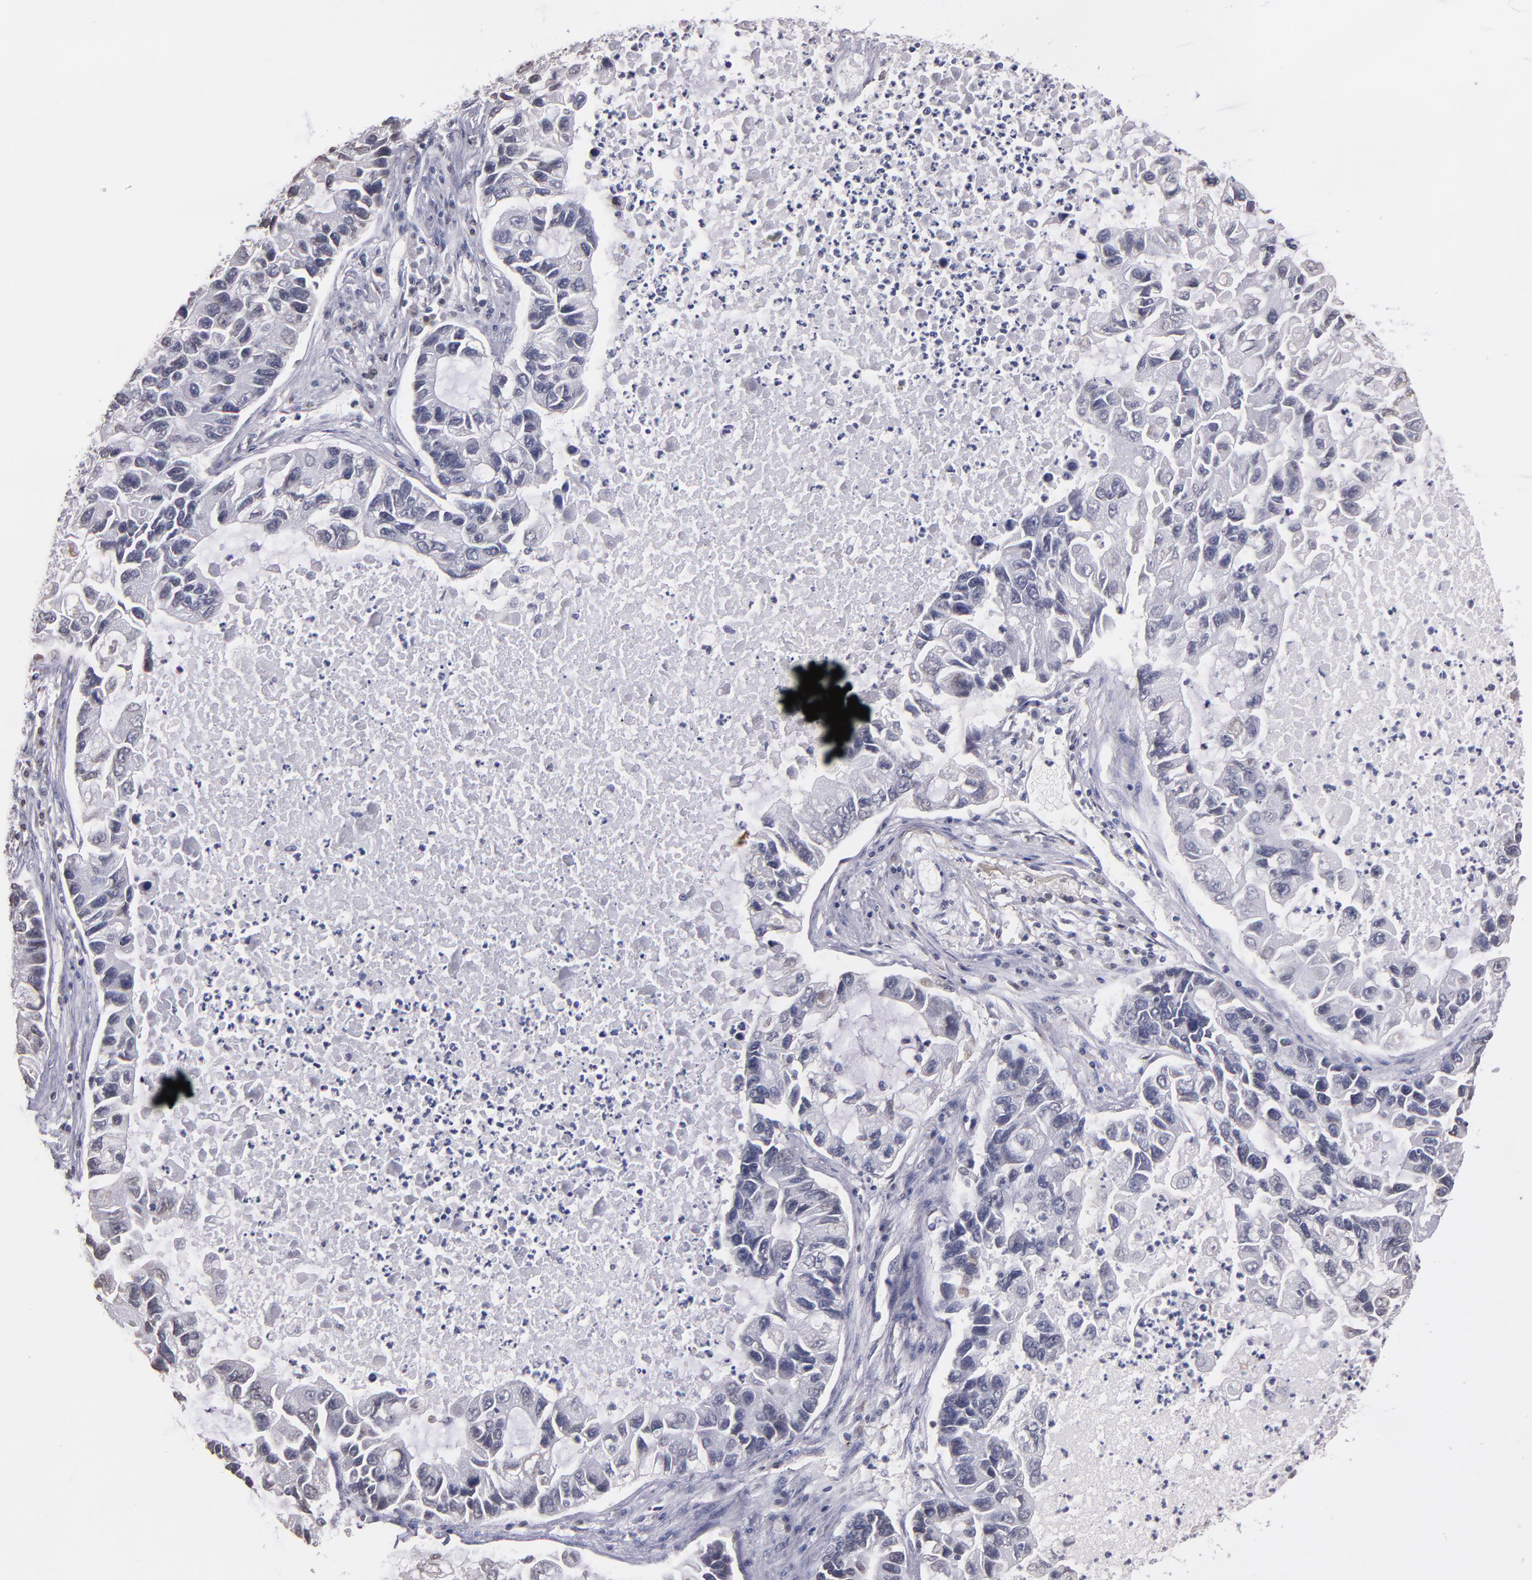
{"staining": {"intensity": "negative", "quantity": "none", "location": "none"}, "tissue": "lung cancer", "cell_type": "Tumor cells", "image_type": "cancer", "snomed": [{"axis": "morphology", "description": "Adenocarcinoma, NOS"}, {"axis": "topography", "description": "Lung"}], "caption": "Image shows no significant protein staining in tumor cells of lung cancer.", "gene": "SOX10", "patient": {"sex": "female", "age": 51}}